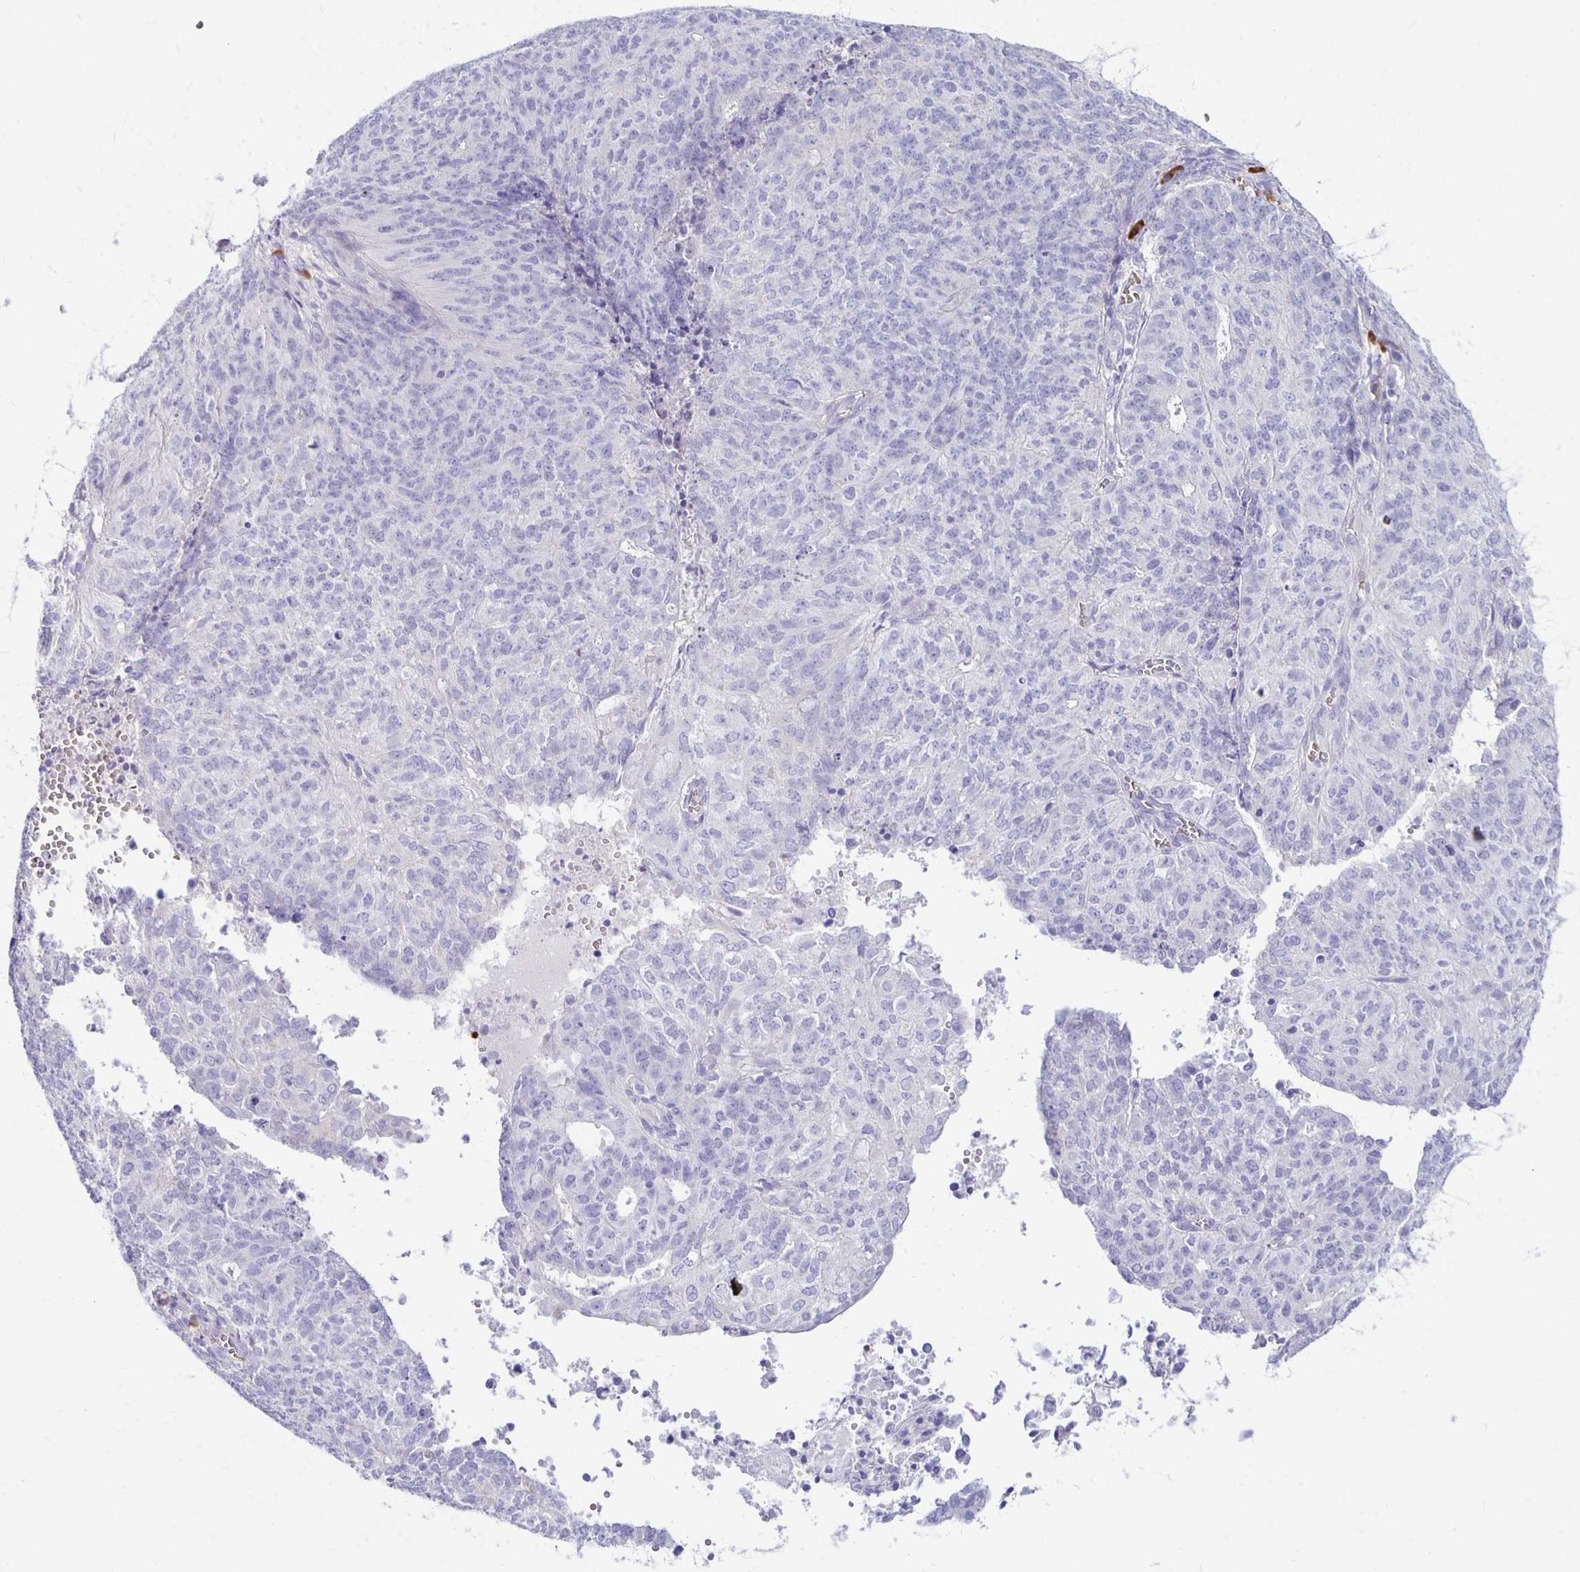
{"staining": {"intensity": "negative", "quantity": "none", "location": "none"}, "tissue": "endometrial cancer", "cell_type": "Tumor cells", "image_type": "cancer", "snomed": [{"axis": "morphology", "description": "Adenocarcinoma, NOS"}, {"axis": "topography", "description": "Endometrium"}], "caption": "Endometrial adenocarcinoma was stained to show a protein in brown. There is no significant staining in tumor cells.", "gene": "FNTB", "patient": {"sex": "female", "age": 82}}